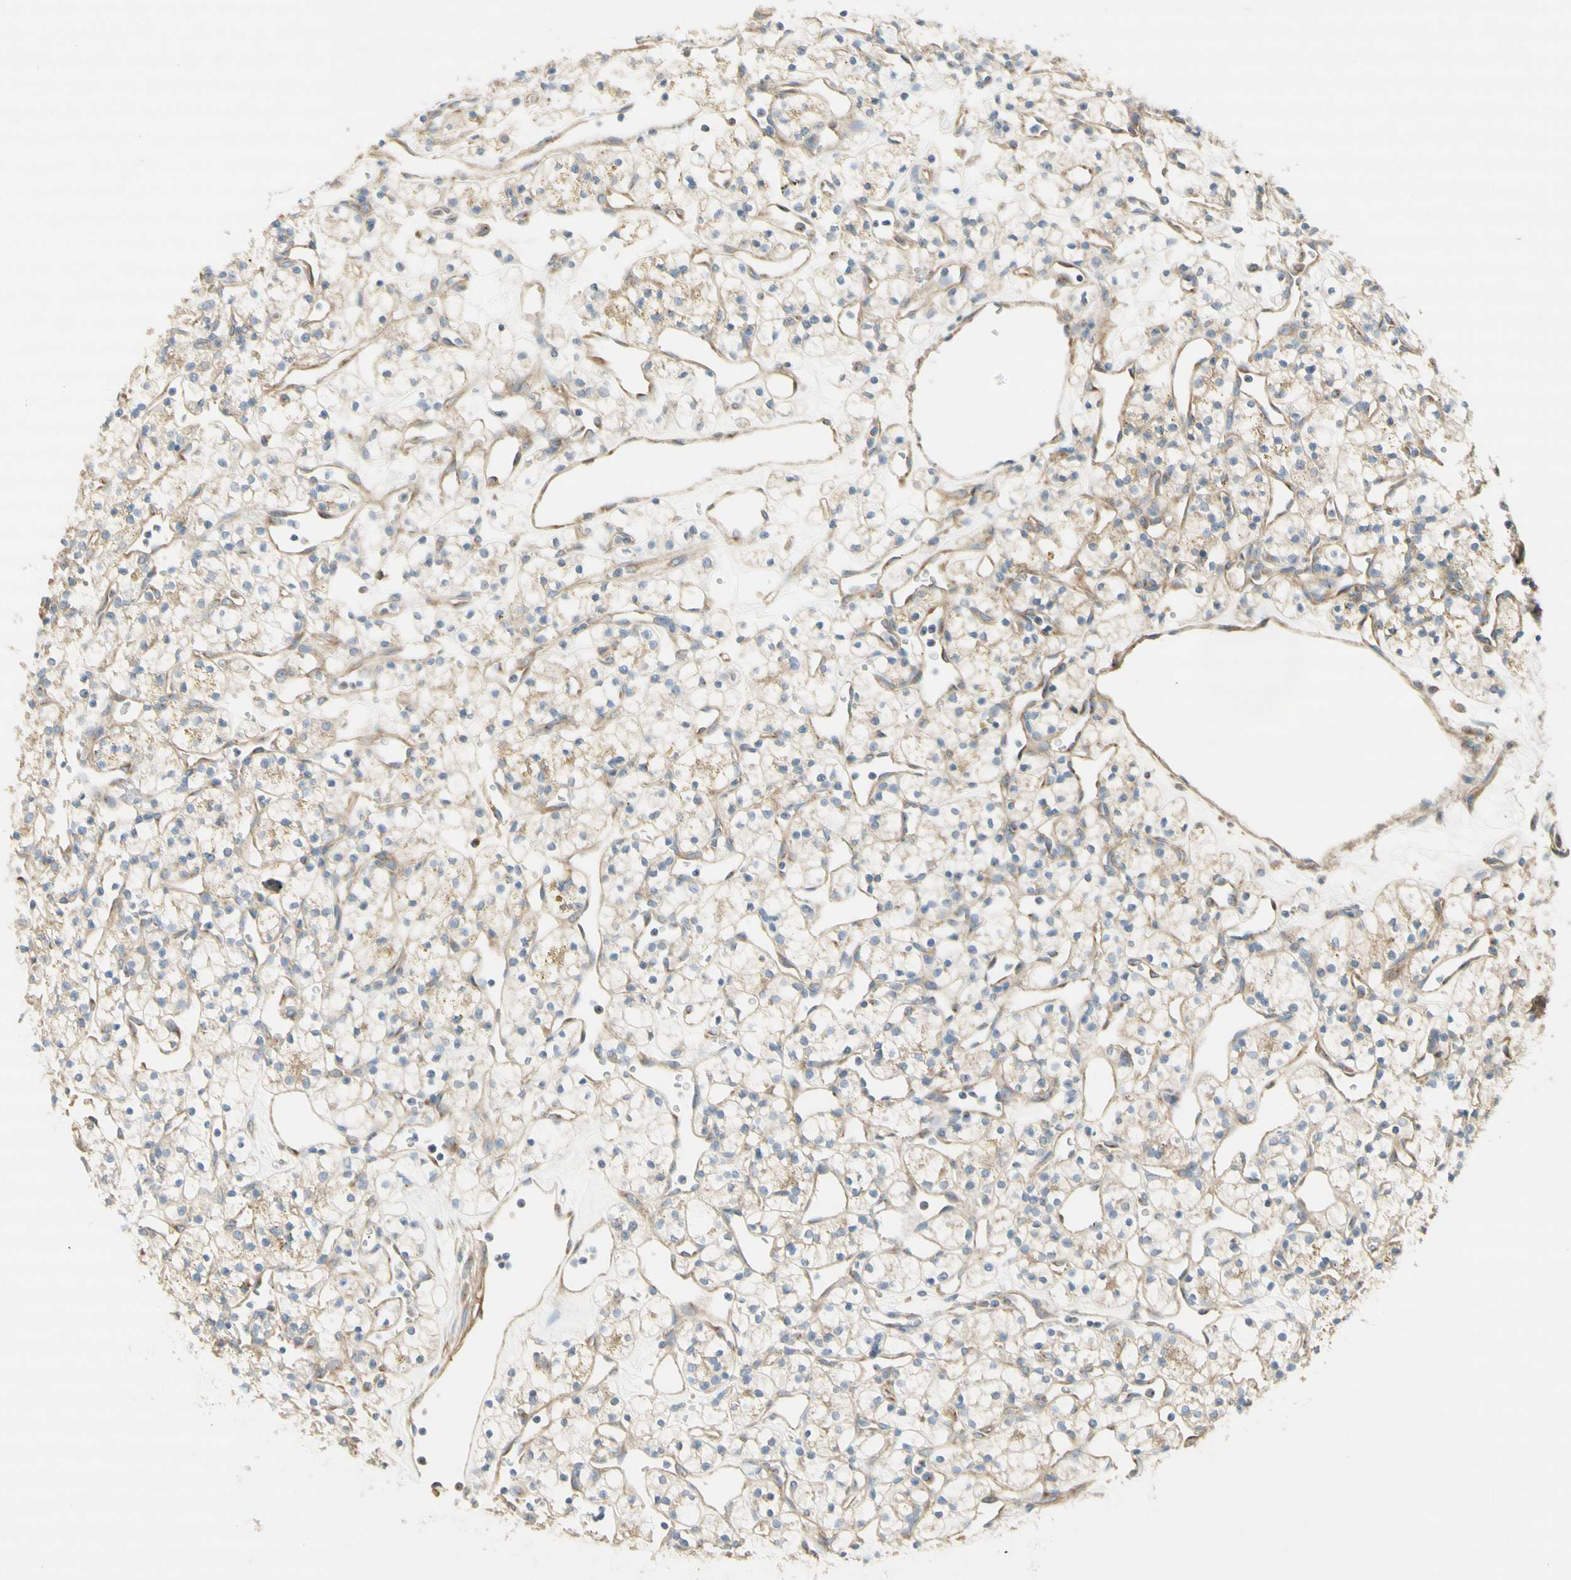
{"staining": {"intensity": "weak", "quantity": "<25%", "location": "cytoplasmic/membranous"}, "tissue": "renal cancer", "cell_type": "Tumor cells", "image_type": "cancer", "snomed": [{"axis": "morphology", "description": "Adenocarcinoma, NOS"}, {"axis": "topography", "description": "Kidney"}], "caption": "This is an immunohistochemistry micrograph of renal cancer. There is no positivity in tumor cells.", "gene": "DYNC1H1", "patient": {"sex": "female", "age": 60}}